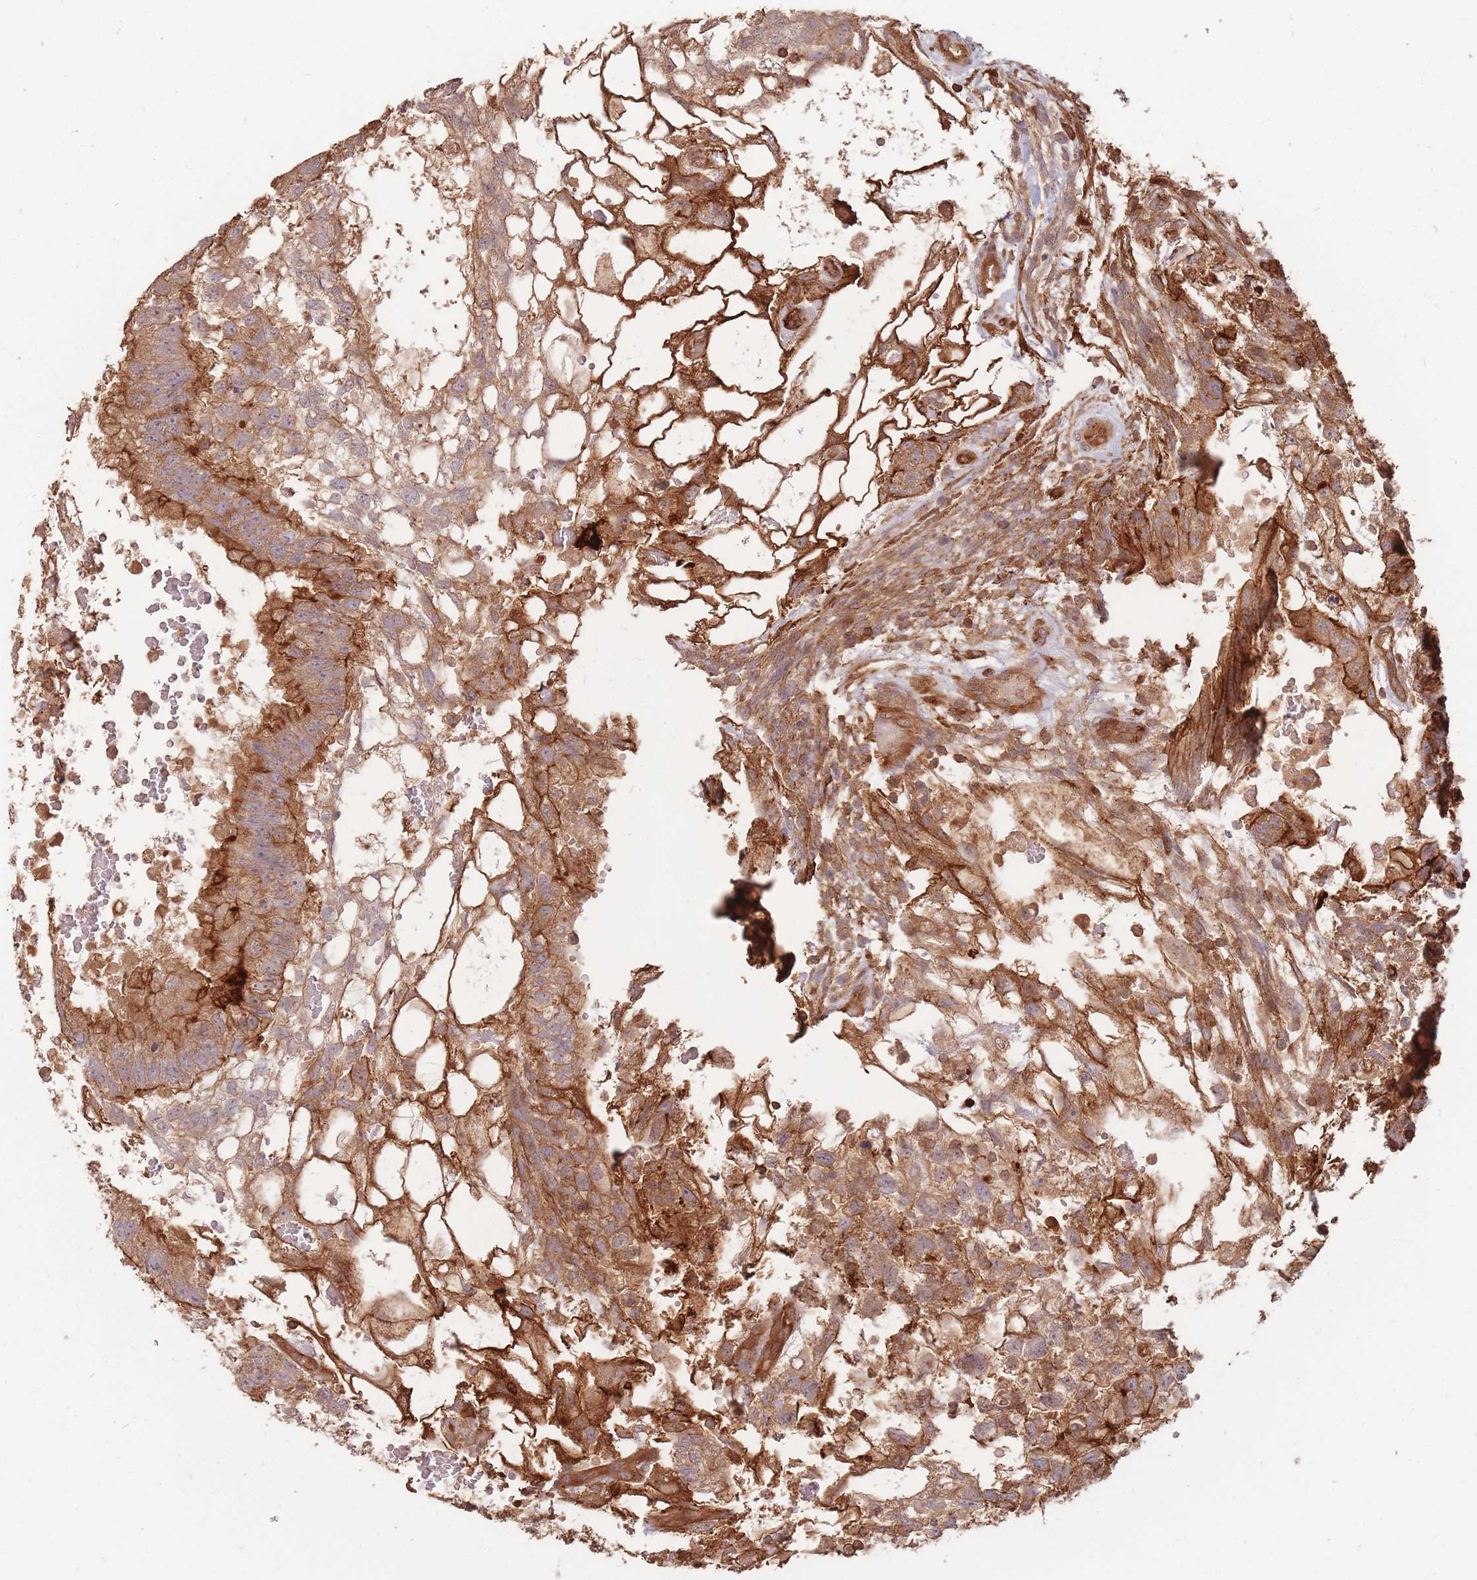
{"staining": {"intensity": "strong", "quantity": ">75%", "location": "cytoplasmic/membranous"}, "tissue": "testis cancer", "cell_type": "Tumor cells", "image_type": "cancer", "snomed": [{"axis": "morphology", "description": "Normal tissue, NOS"}, {"axis": "morphology", "description": "Carcinoma, Embryonal, NOS"}, {"axis": "topography", "description": "Testis"}], "caption": "Embryonal carcinoma (testis) tissue demonstrates strong cytoplasmic/membranous staining in about >75% of tumor cells", "gene": "PLS3", "patient": {"sex": "male", "age": 32}}